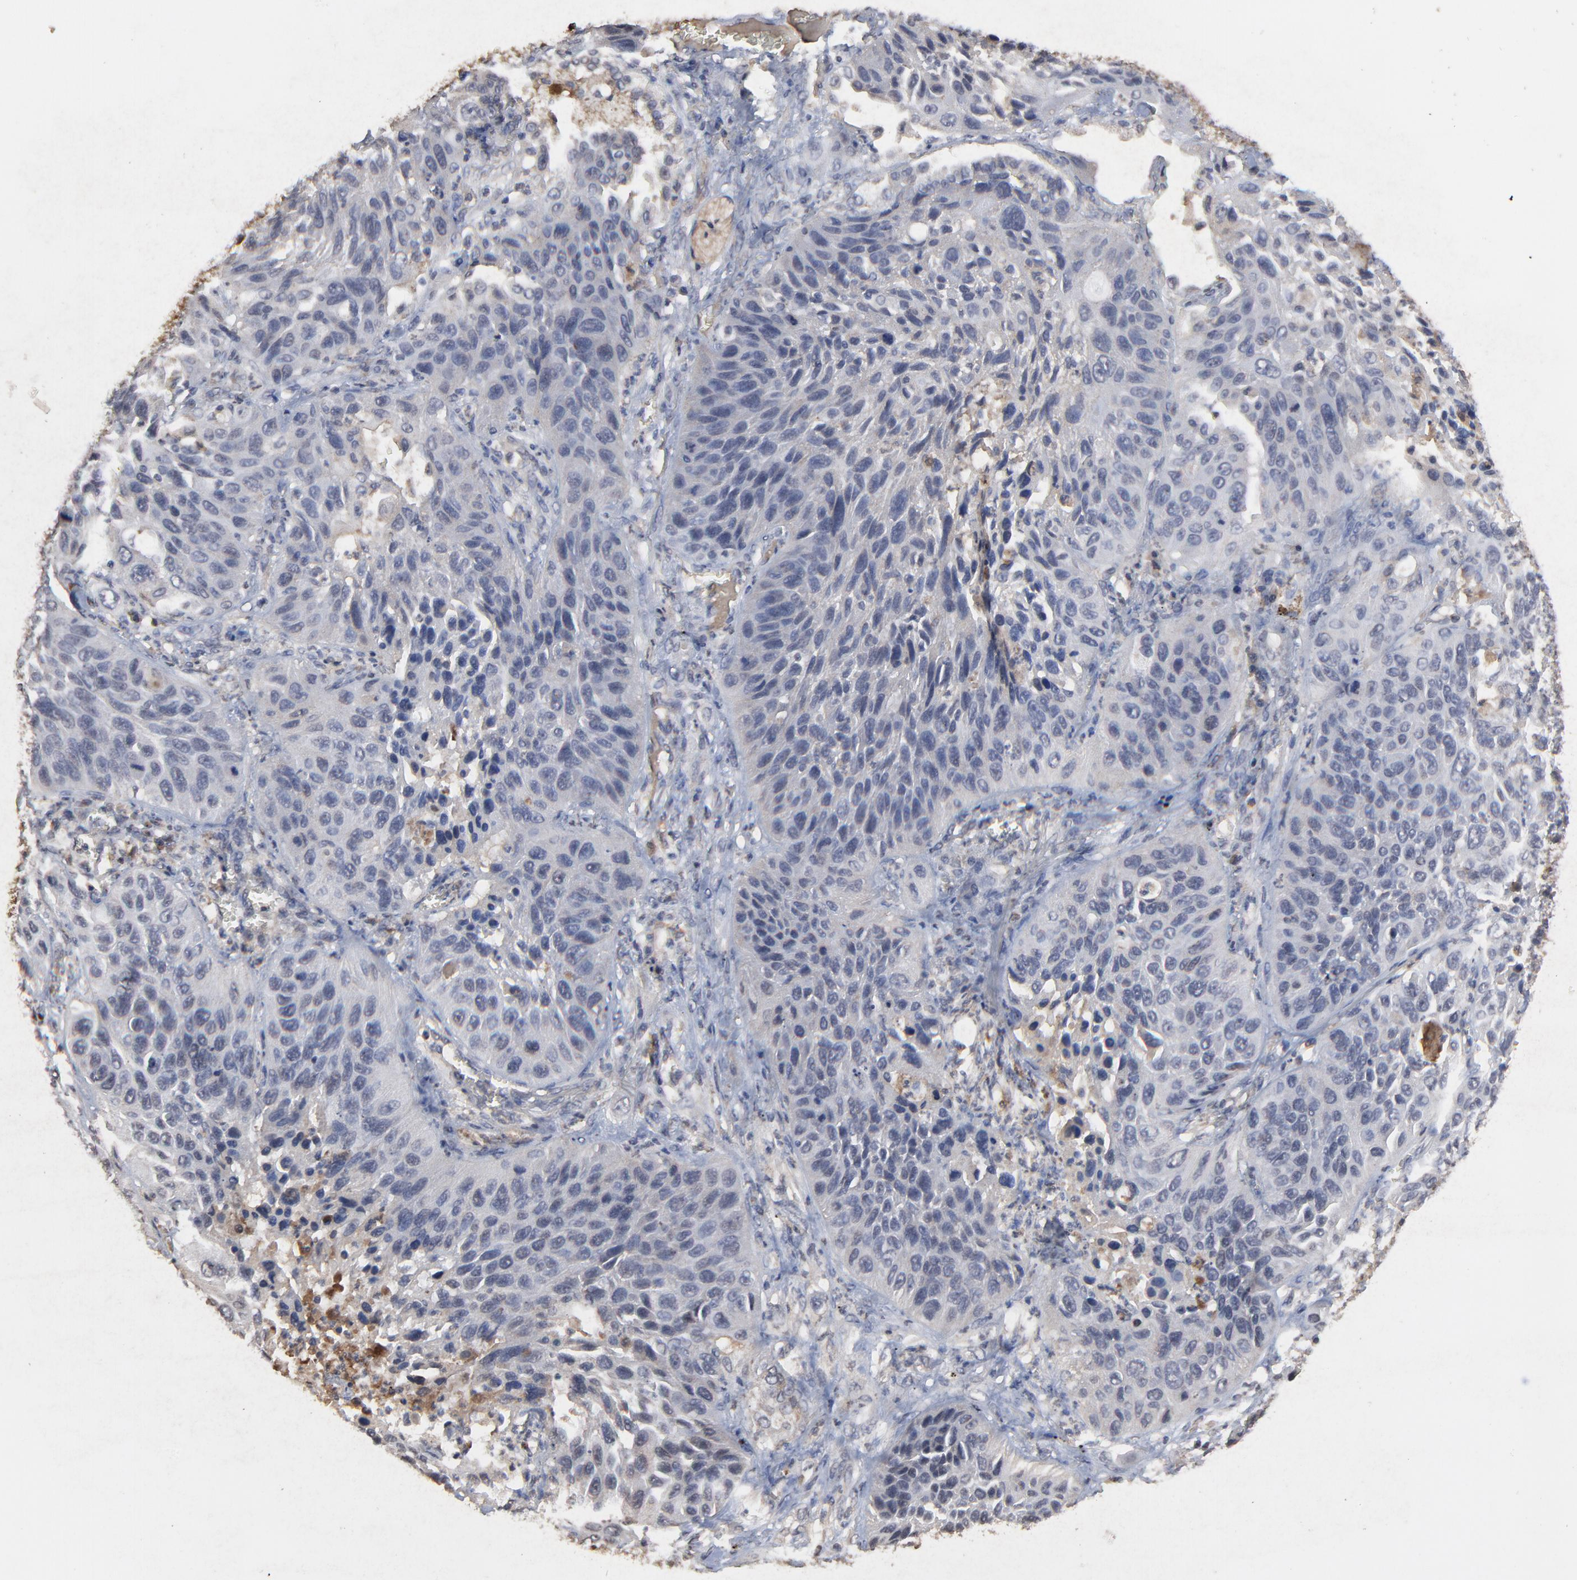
{"staining": {"intensity": "negative", "quantity": "none", "location": "none"}, "tissue": "lung cancer", "cell_type": "Tumor cells", "image_type": "cancer", "snomed": [{"axis": "morphology", "description": "Squamous cell carcinoma, NOS"}, {"axis": "topography", "description": "Lung"}], "caption": "Immunohistochemistry (IHC) micrograph of neoplastic tissue: lung cancer (squamous cell carcinoma) stained with DAB (3,3'-diaminobenzidine) displays no significant protein staining in tumor cells. (DAB (3,3'-diaminobenzidine) IHC with hematoxylin counter stain).", "gene": "VPREB3", "patient": {"sex": "female", "age": 76}}